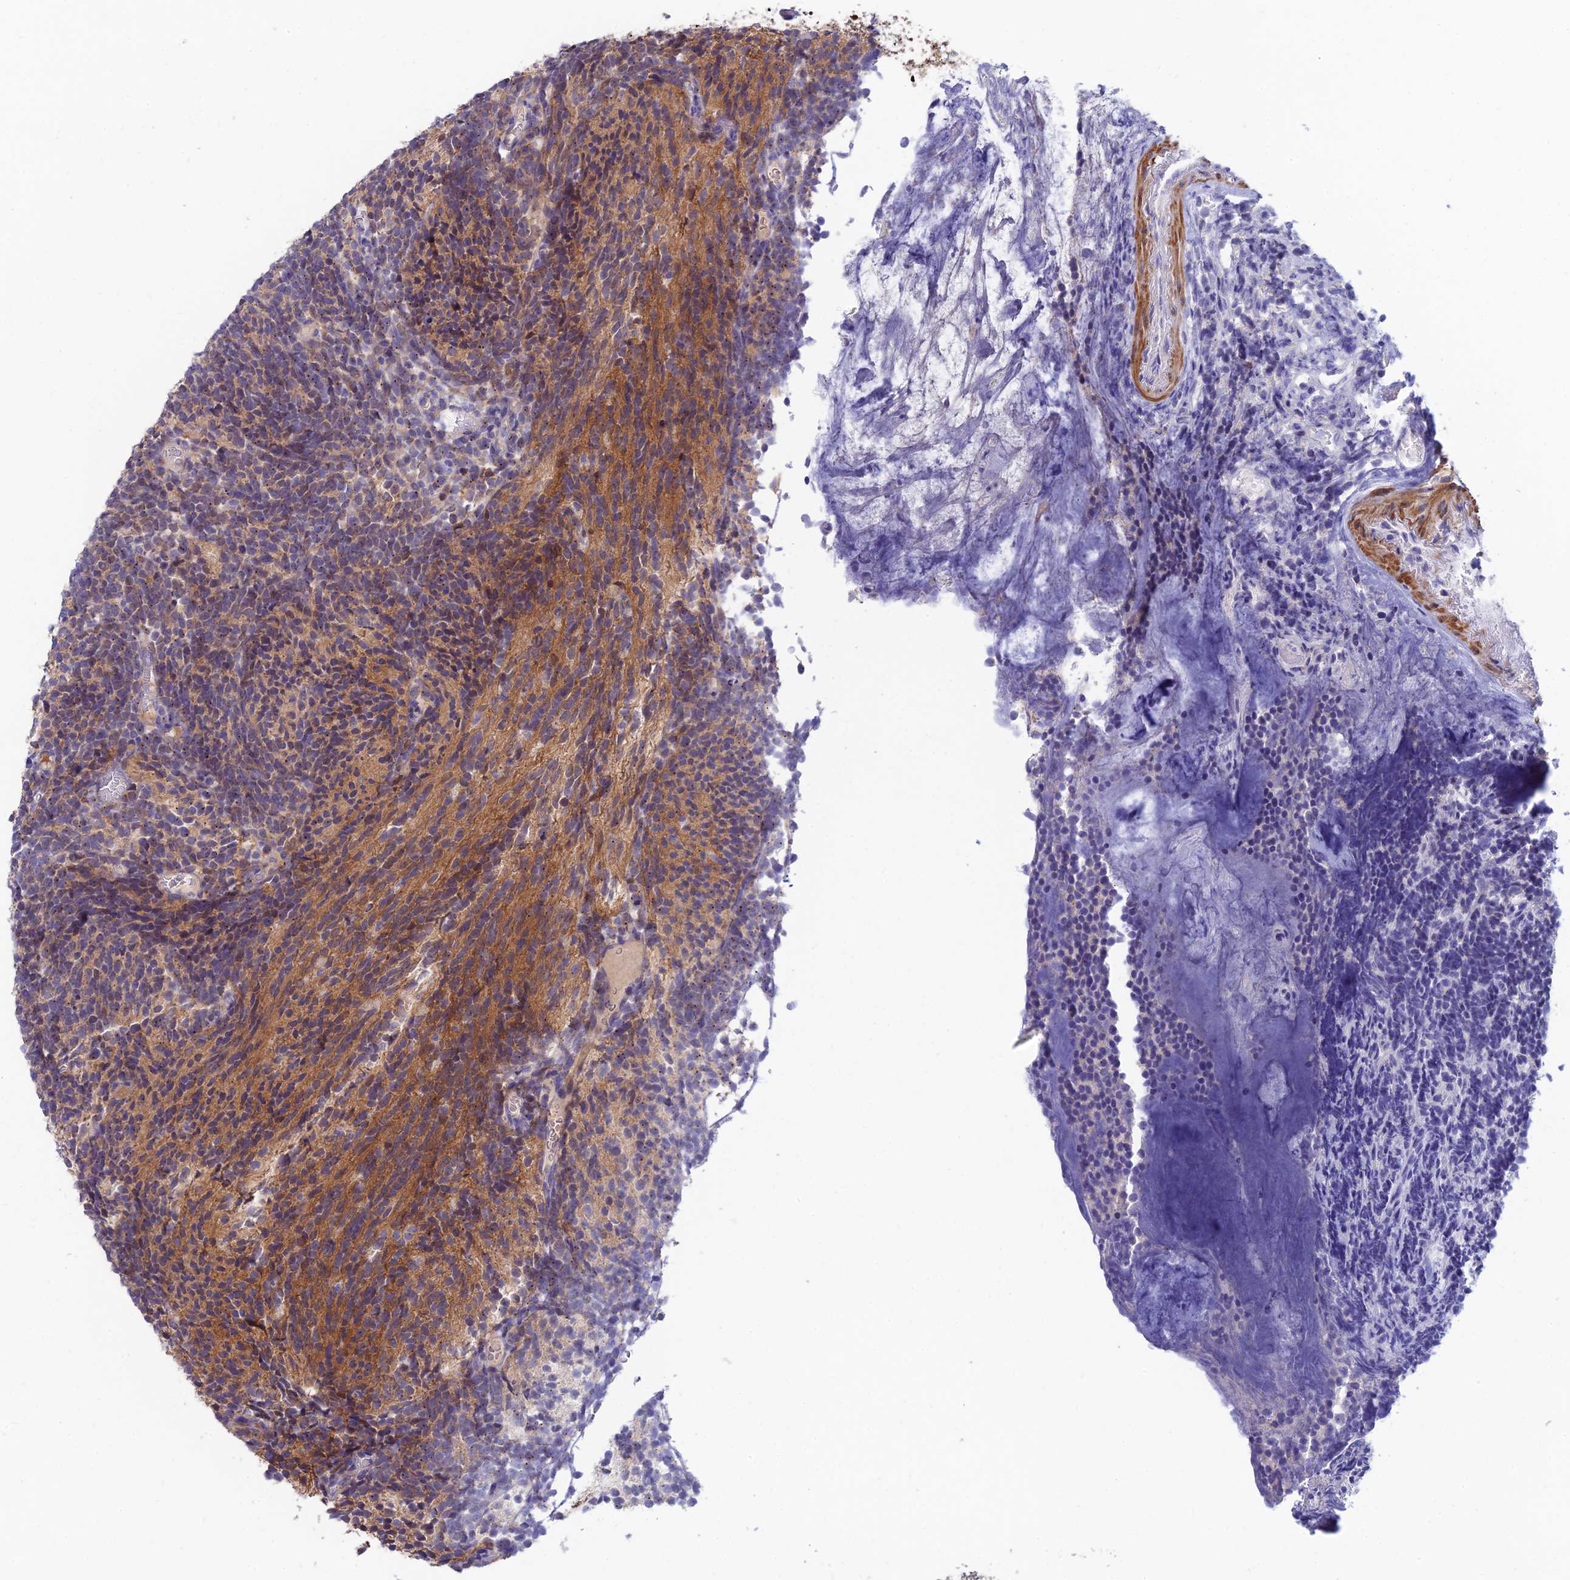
{"staining": {"intensity": "moderate", "quantity": "<25%", "location": "cytoplasmic/membranous"}, "tissue": "glioma", "cell_type": "Tumor cells", "image_type": "cancer", "snomed": [{"axis": "morphology", "description": "Glioma, malignant, Low grade"}, {"axis": "topography", "description": "Brain"}], "caption": "Brown immunohistochemical staining in malignant glioma (low-grade) shows moderate cytoplasmic/membranous expression in about <25% of tumor cells. Using DAB (3,3'-diaminobenzidine) (brown) and hematoxylin (blue) stains, captured at high magnification using brightfield microscopy.", "gene": "XPO7", "patient": {"sex": "female", "age": 1}}